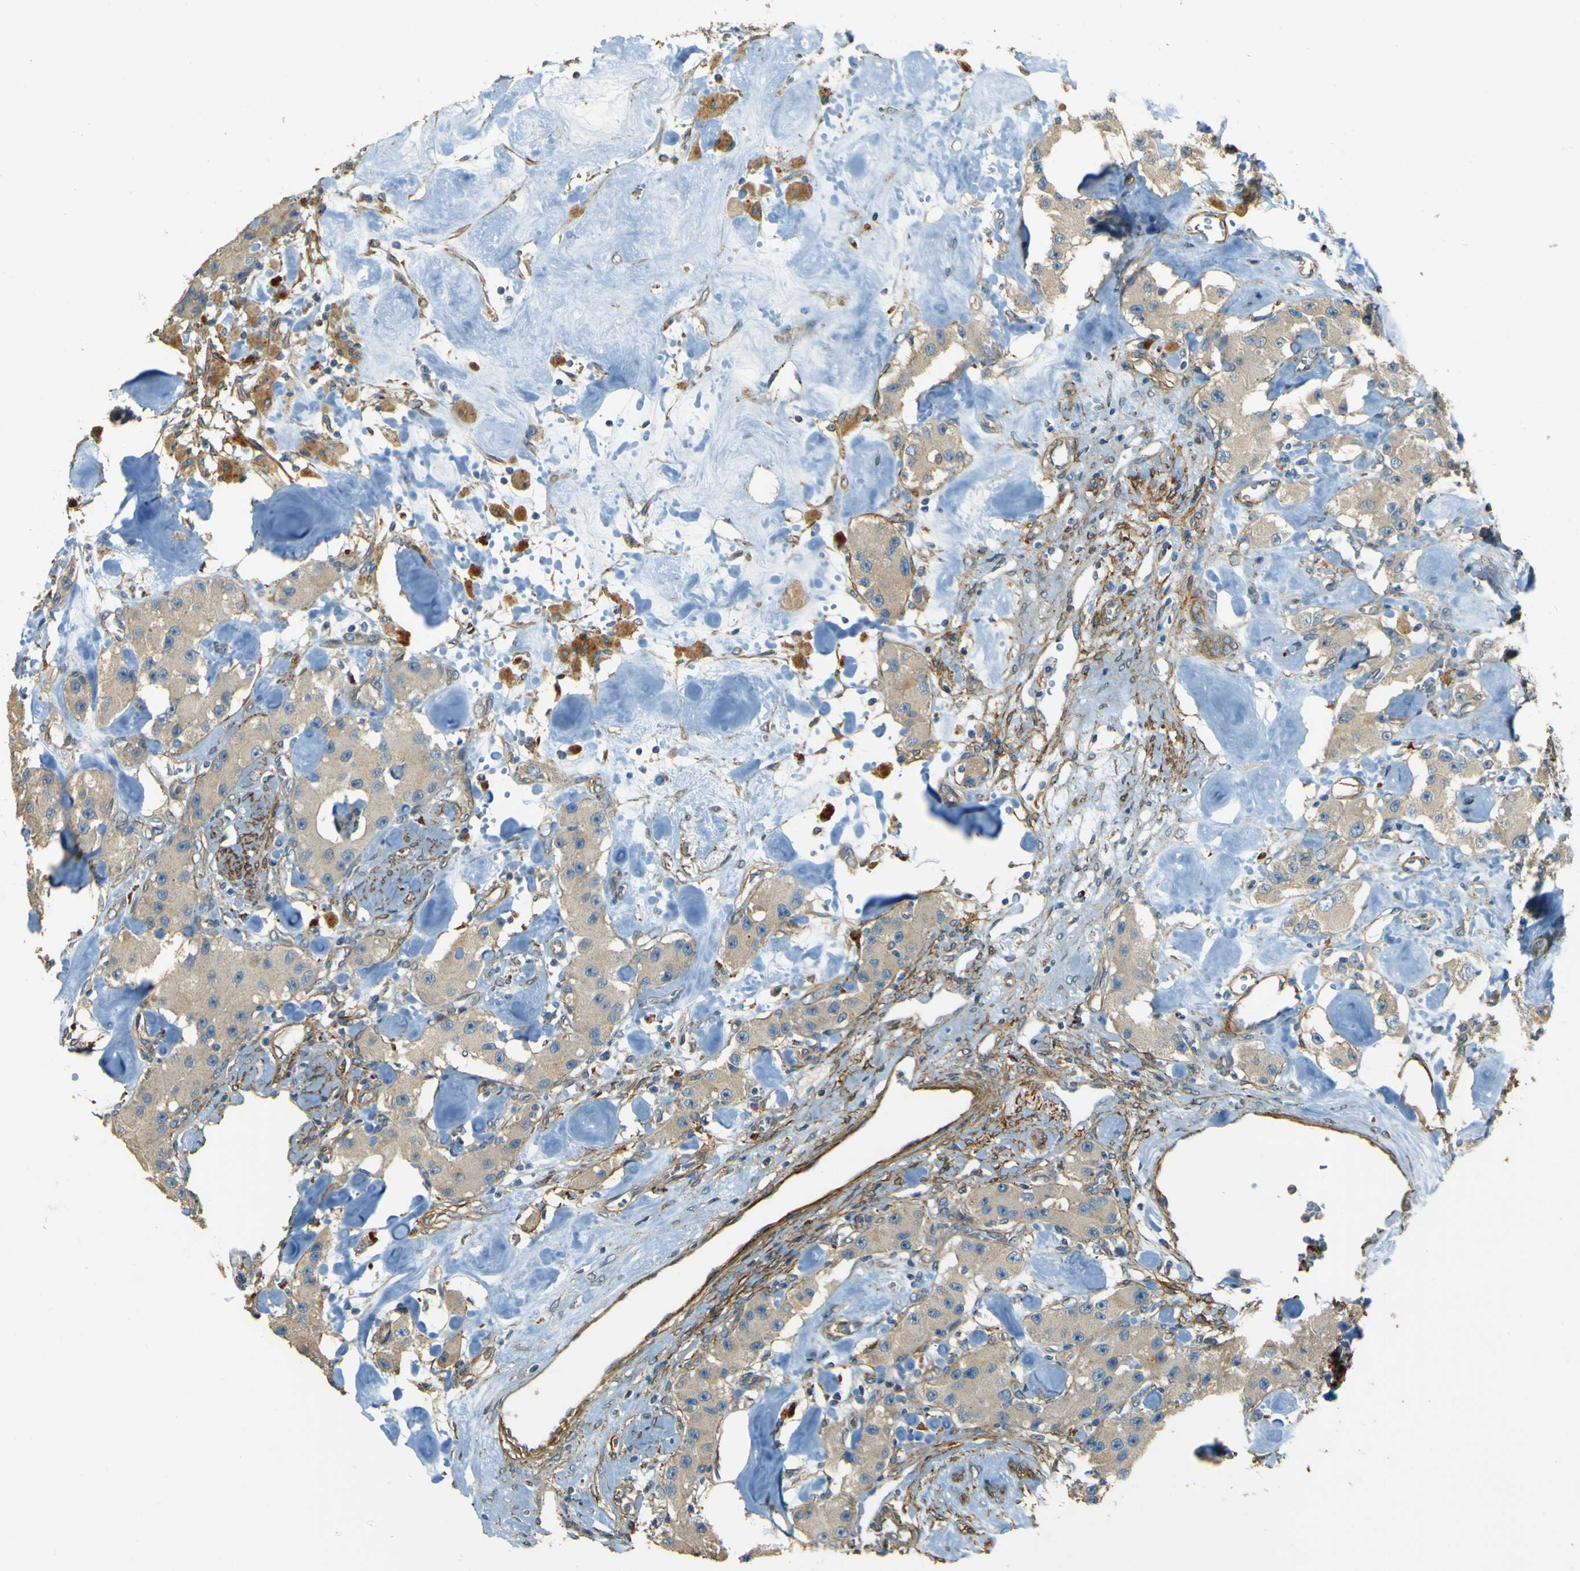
{"staining": {"intensity": "negative", "quantity": "none", "location": "none"}, "tissue": "carcinoid", "cell_type": "Tumor cells", "image_type": "cancer", "snomed": [{"axis": "morphology", "description": "Carcinoid, malignant, NOS"}, {"axis": "topography", "description": "Pancreas"}], "caption": "DAB (3,3'-diaminobenzidine) immunohistochemical staining of human carcinoid exhibits no significant positivity in tumor cells.", "gene": "NEXN", "patient": {"sex": "male", "age": 41}}